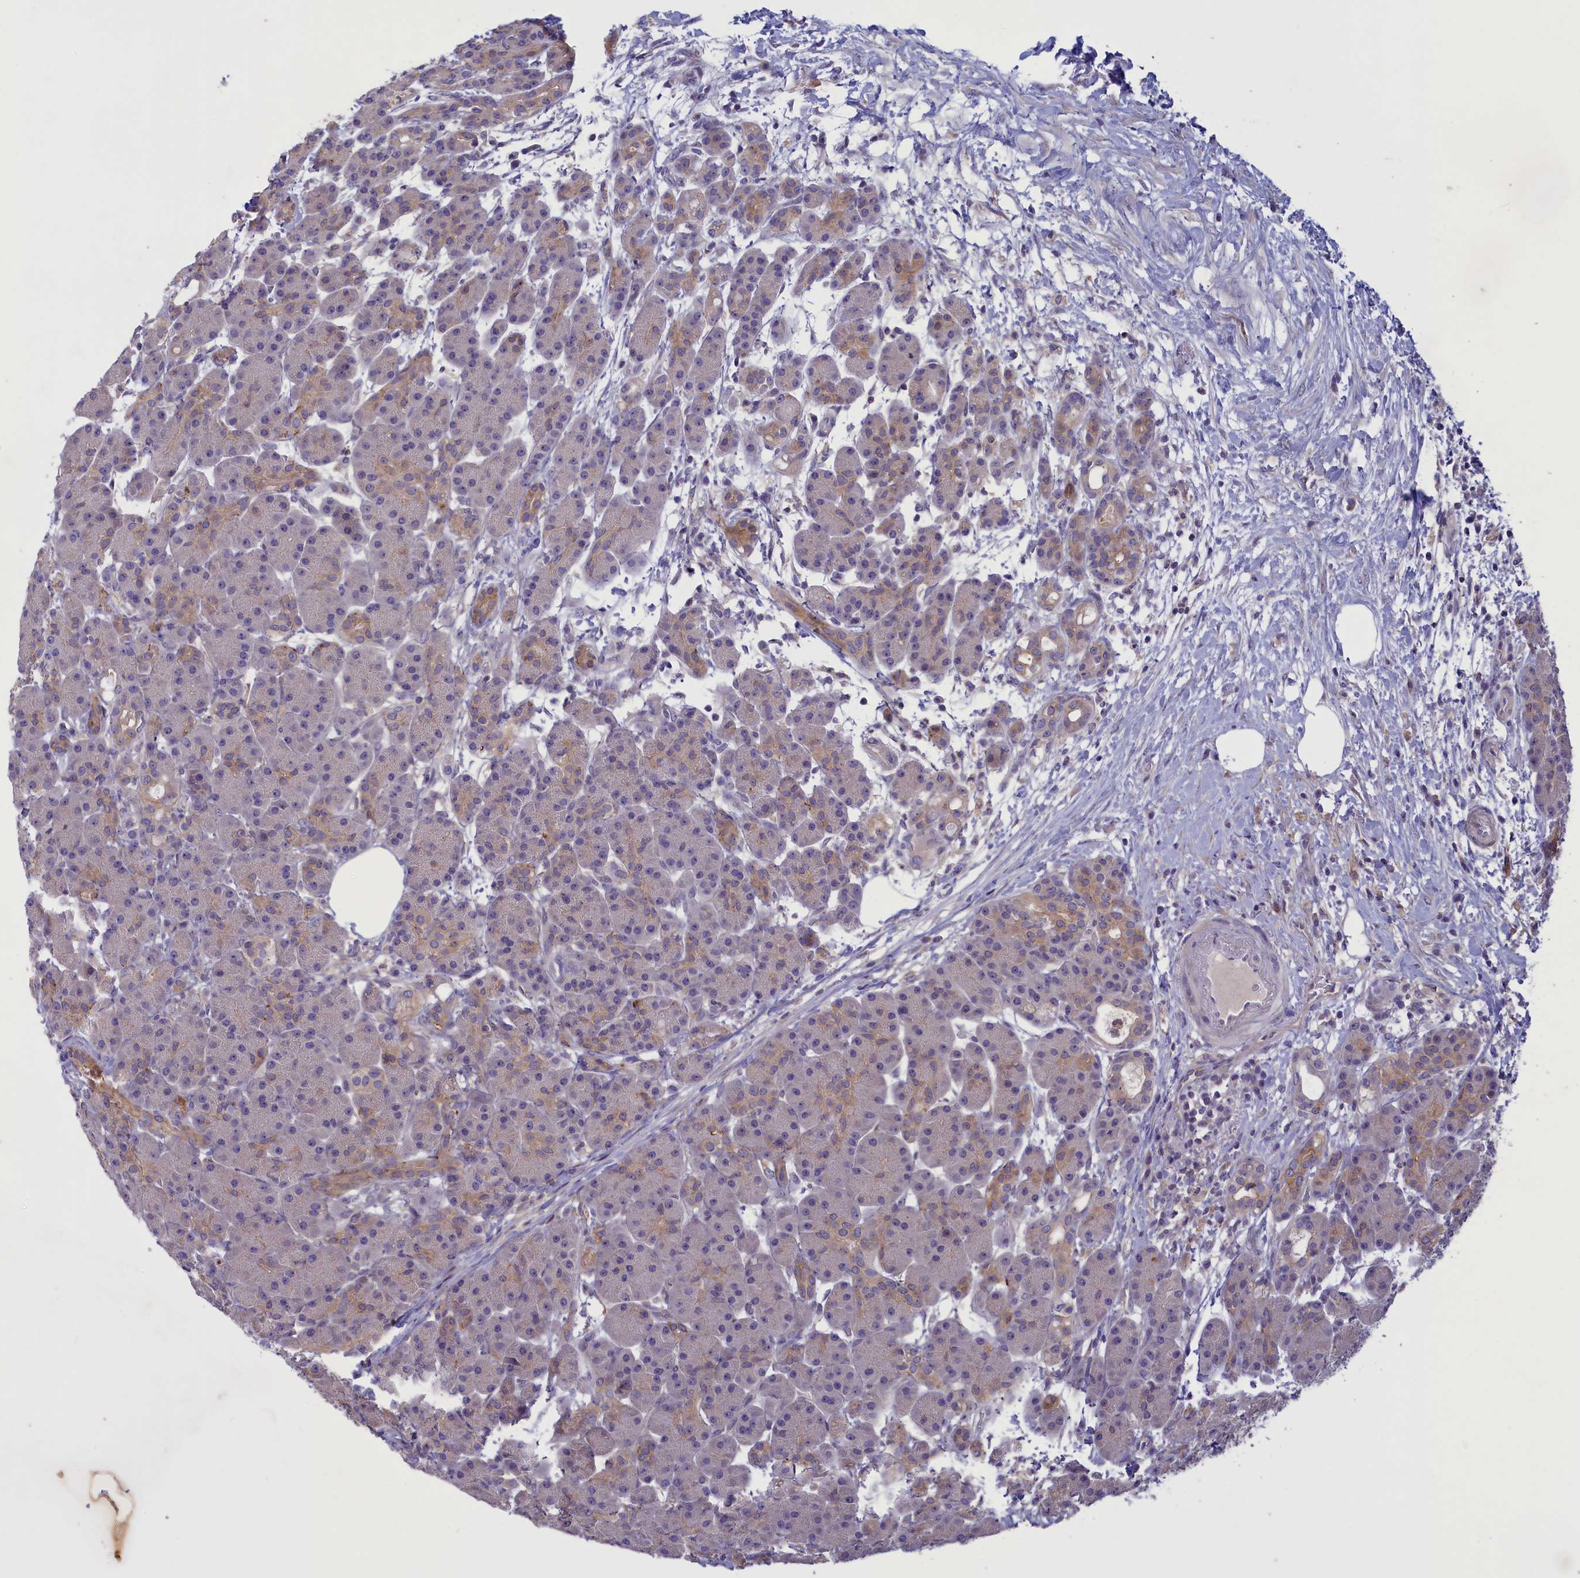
{"staining": {"intensity": "moderate", "quantity": "<25%", "location": "cytoplasmic/membranous"}, "tissue": "pancreas", "cell_type": "Exocrine glandular cells", "image_type": "normal", "snomed": [{"axis": "morphology", "description": "Normal tissue, NOS"}, {"axis": "topography", "description": "Pancreas"}], "caption": "Immunohistochemistry (IHC) histopathology image of benign pancreas: human pancreas stained using immunohistochemistry (IHC) displays low levels of moderate protein expression localized specifically in the cytoplasmic/membranous of exocrine glandular cells, appearing as a cytoplasmic/membranous brown color.", "gene": "CORO2A", "patient": {"sex": "male", "age": 63}}